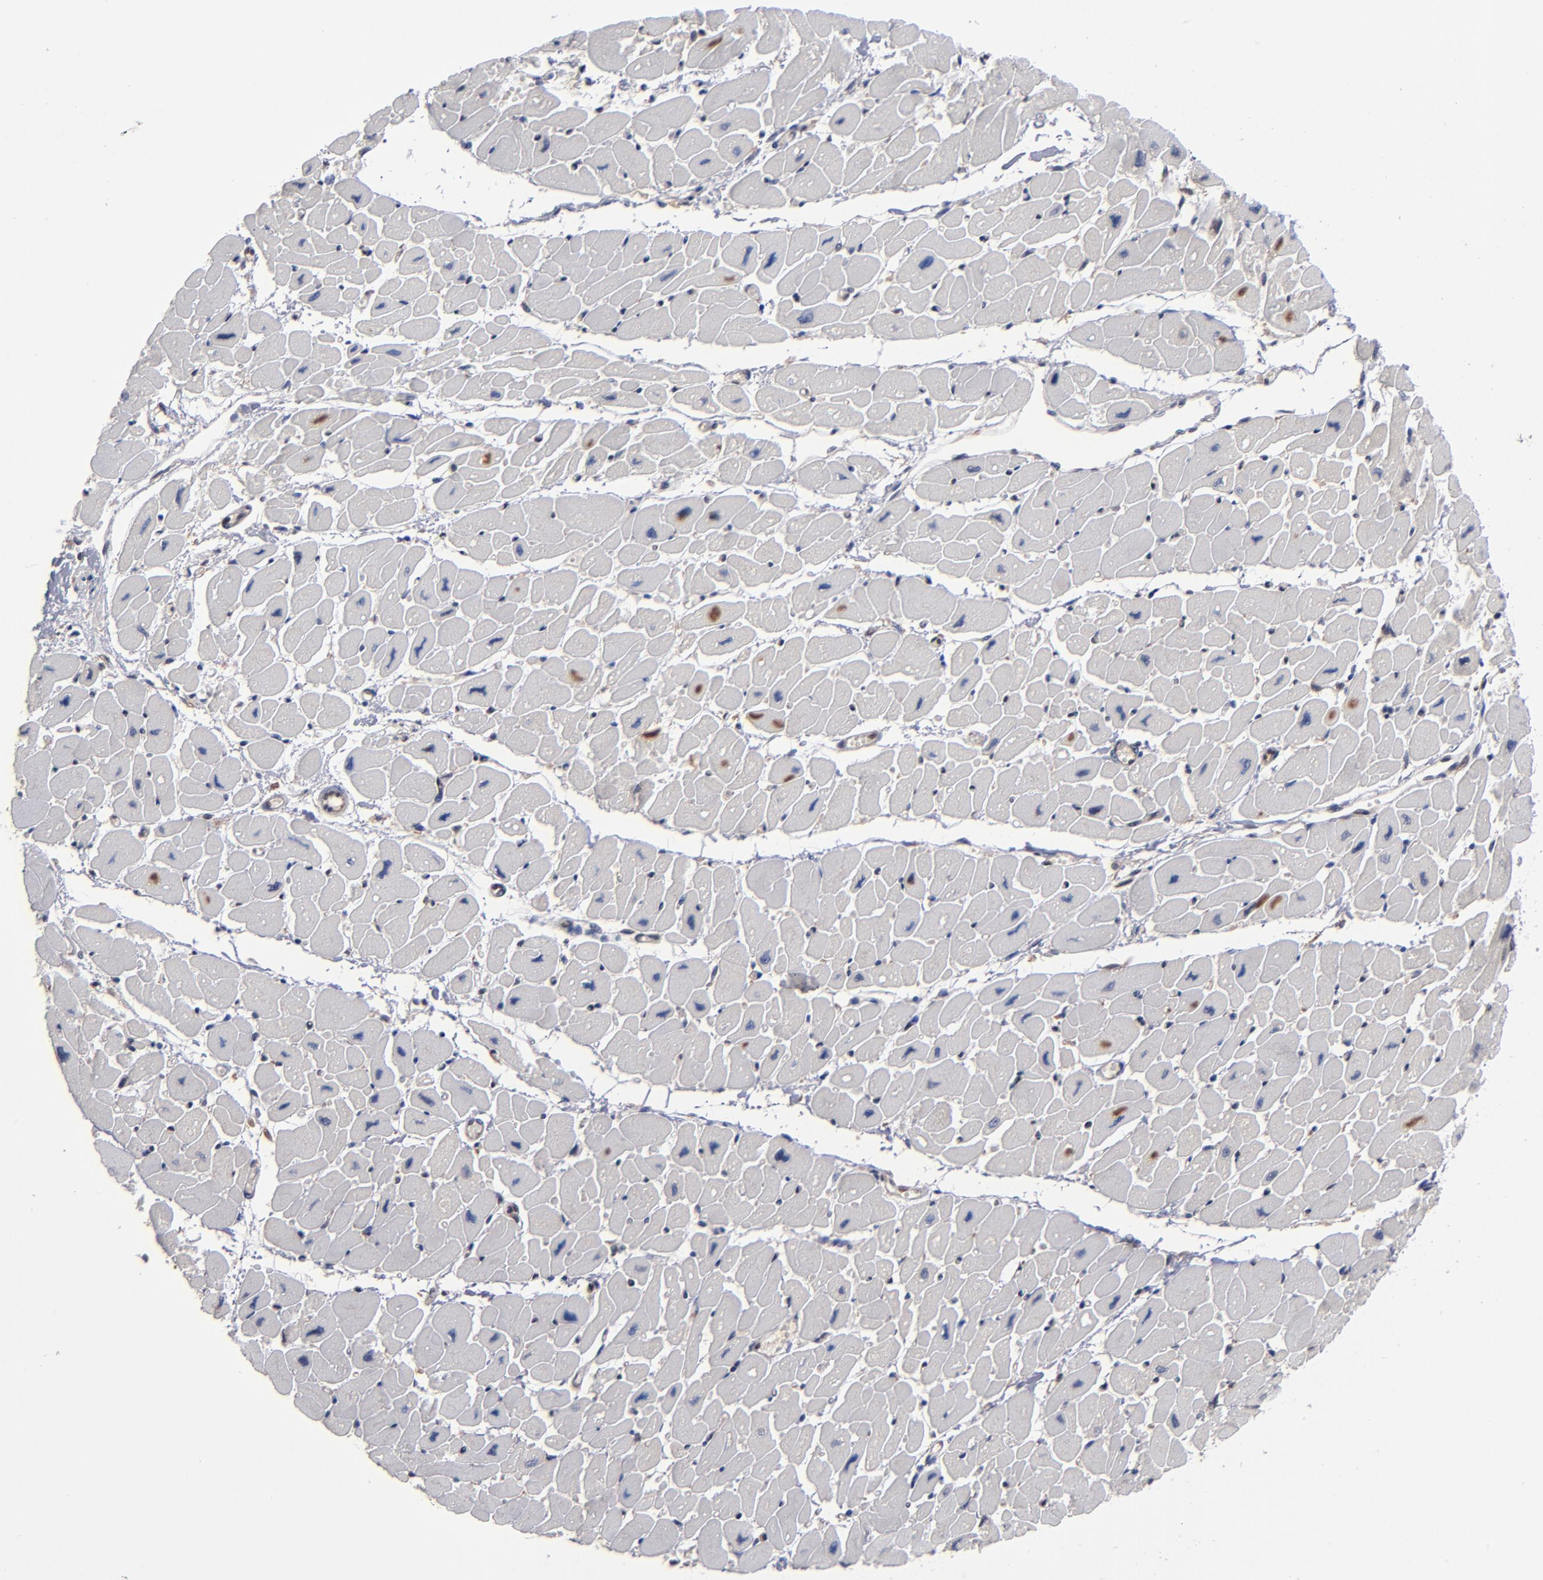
{"staining": {"intensity": "negative", "quantity": "none", "location": "none"}, "tissue": "heart muscle", "cell_type": "Cardiomyocytes", "image_type": "normal", "snomed": [{"axis": "morphology", "description": "Normal tissue, NOS"}, {"axis": "topography", "description": "Heart"}], "caption": "This is an immunohistochemistry histopathology image of benign heart muscle. There is no expression in cardiomyocytes.", "gene": "ALG13", "patient": {"sex": "female", "age": 54}}